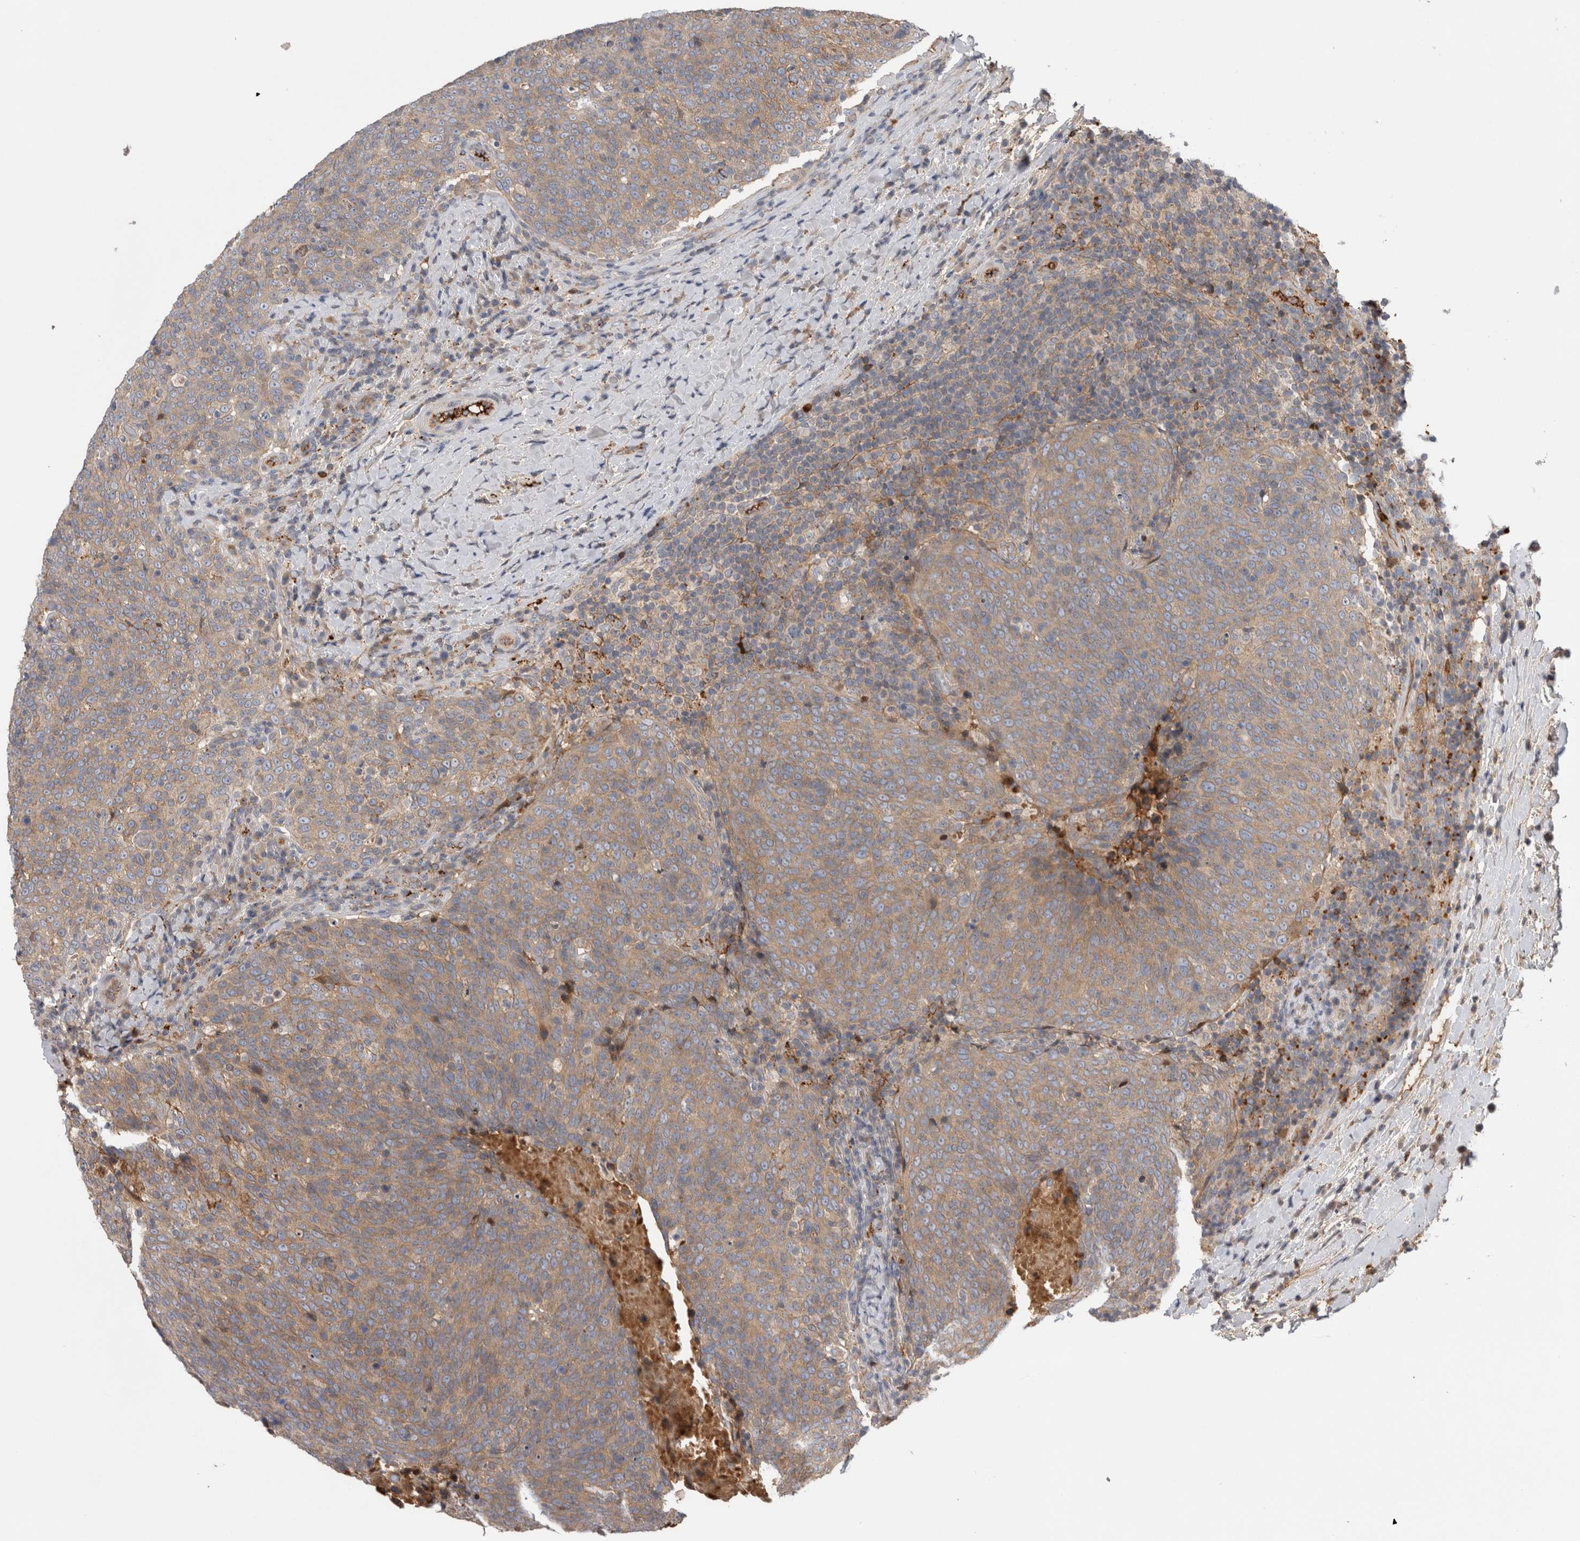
{"staining": {"intensity": "weak", "quantity": ">75%", "location": "cytoplasmic/membranous"}, "tissue": "head and neck cancer", "cell_type": "Tumor cells", "image_type": "cancer", "snomed": [{"axis": "morphology", "description": "Squamous cell carcinoma, NOS"}, {"axis": "morphology", "description": "Squamous cell carcinoma, metastatic, NOS"}, {"axis": "topography", "description": "Lymph node"}, {"axis": "topography", "description": "Head-Neck"}], "caption": "This histopathology image exhibits immunohistochemistry (IHC) staining of head and neck cancer, with low weak cytoplasmic/membranous staining in approximately >75% of tumor cells.", "gene": "TBCE", "patient": {"sex": "male", "age": 62}}